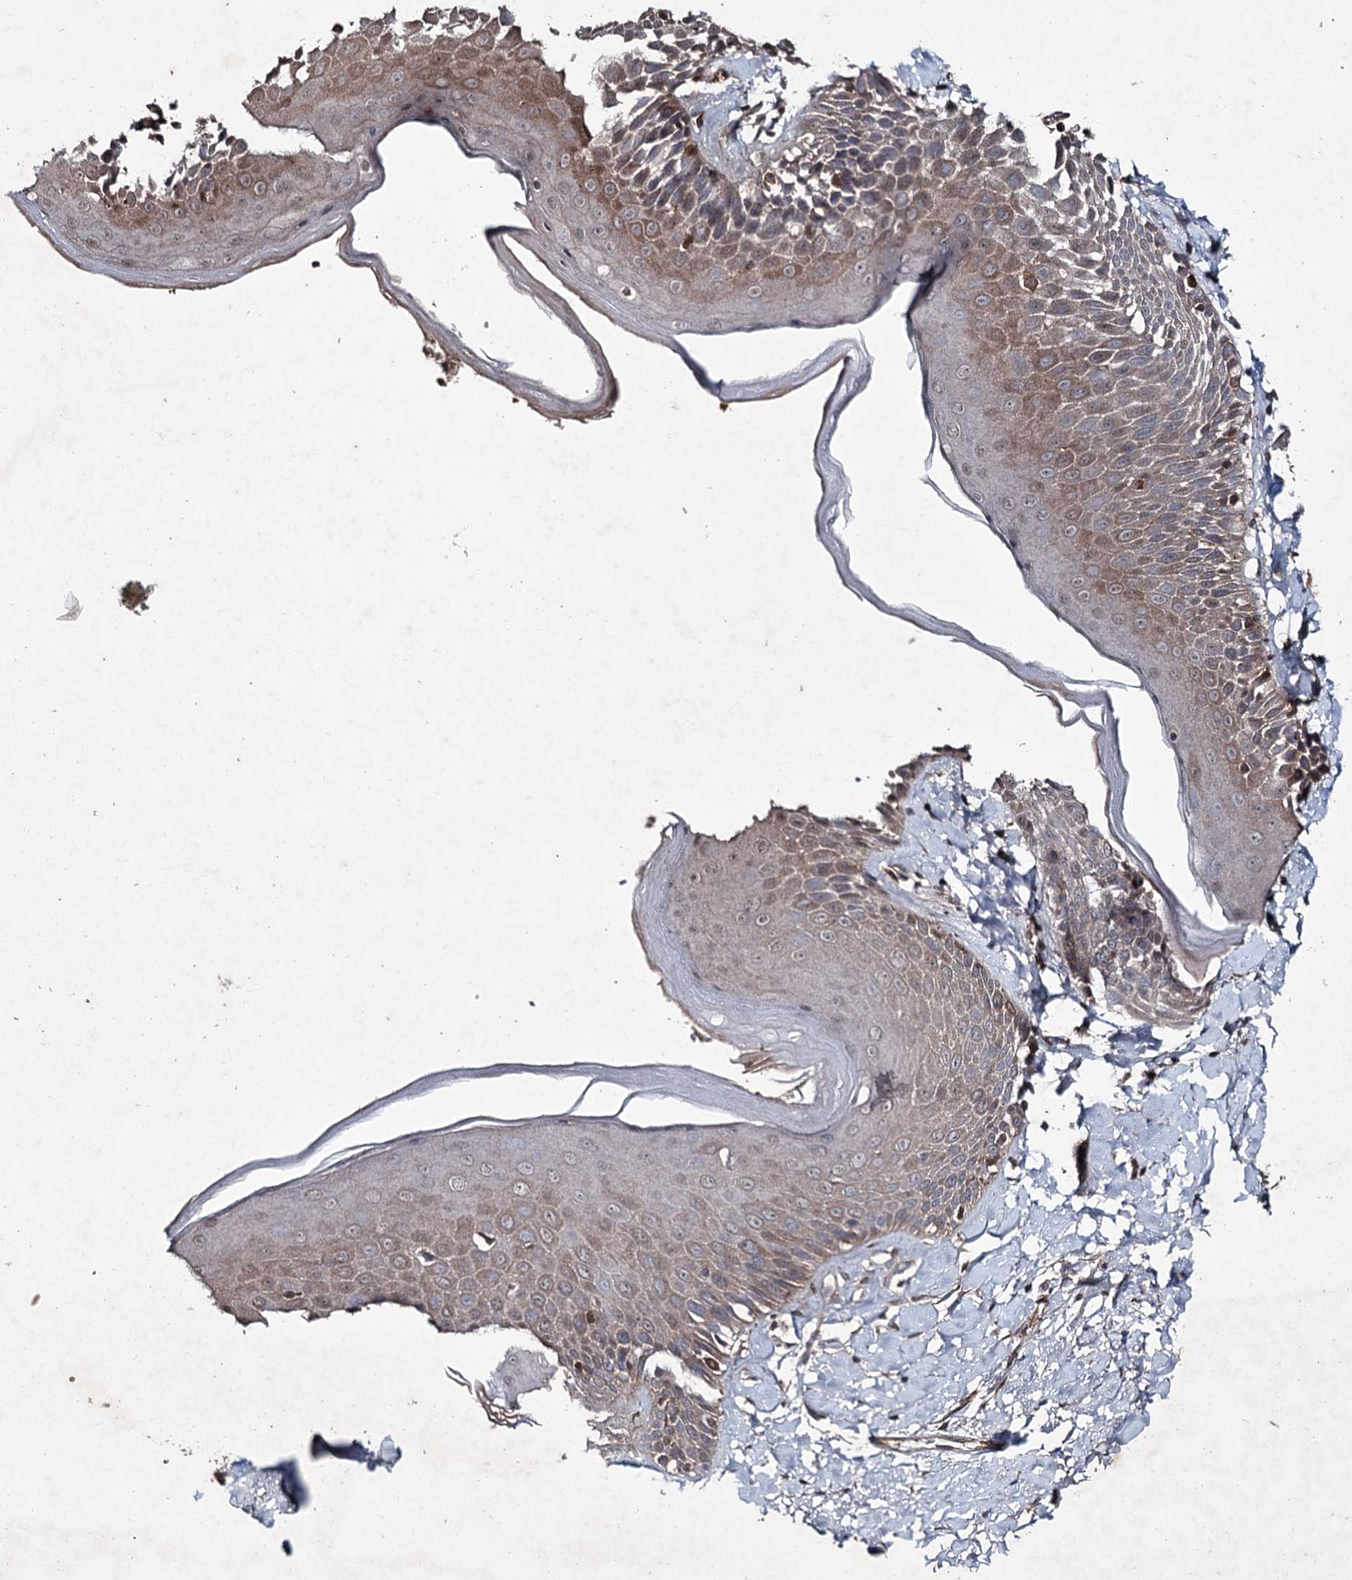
{"staining": {"intensity": "moderate", "quantity": ">75%", "location": "cytoplasmic/membranous"}, "tissue": "skin", "cell_type": "Epidermal cells", "image_type": "normal", "snomed": [{"axis": "morphology", "description": "Normal tissue, NOS"}, {"axis": "topography", "description": "Anal"}], "caption": "High-power microscopy captured an IHC histopathology image of benign skin, revealing moderate cytoplasmic/membranous positivity in about >75% of epidermal cells. The protein is stained brown, and the nuclei are stained in blue (DAB IHC with brightfield microscopy, high magnification).", "gene": "PGLYRP2", "patient": {"sex": "male", "age": 69}}